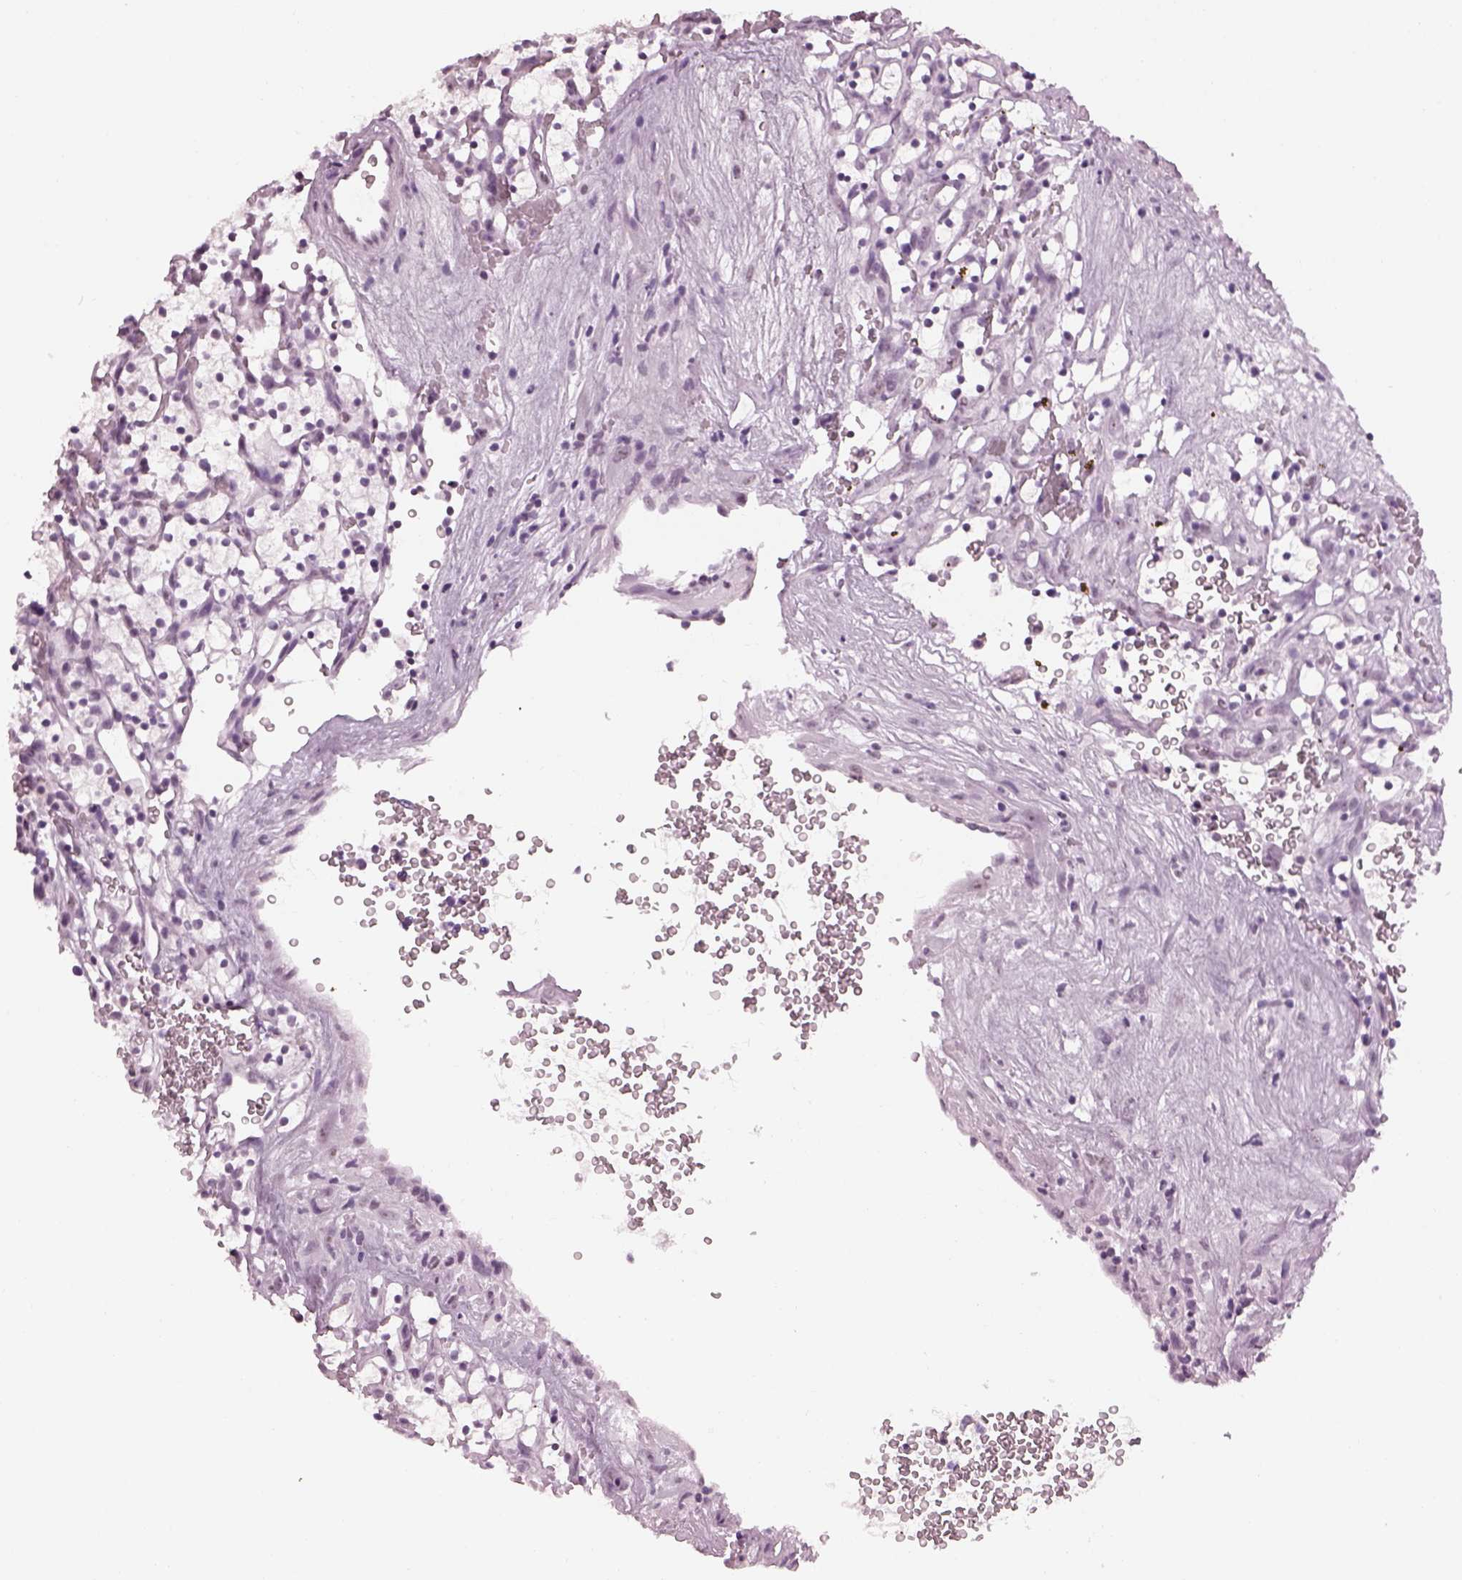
{"staining": {"intensity": "negative", "quantity": "none", "location": "none"}, "tissue": "renal cancer", "cell_type": "Tumor cells", "image_type": "cancer", "snomed": [{"axis": "morphology", "description": "Adenocarcinoma, NOS"}, {"axis": "topography", "description": "Kidney"}], "caption": "This image is of renal cancer stained with immunohistochemistry (IHC) to label a protein in brown with the nuclei are counter-stained blue. There is no staining in tumor cells.", "gene": "ADGRG2", "patient": {"sex": "female", "age": 64}}